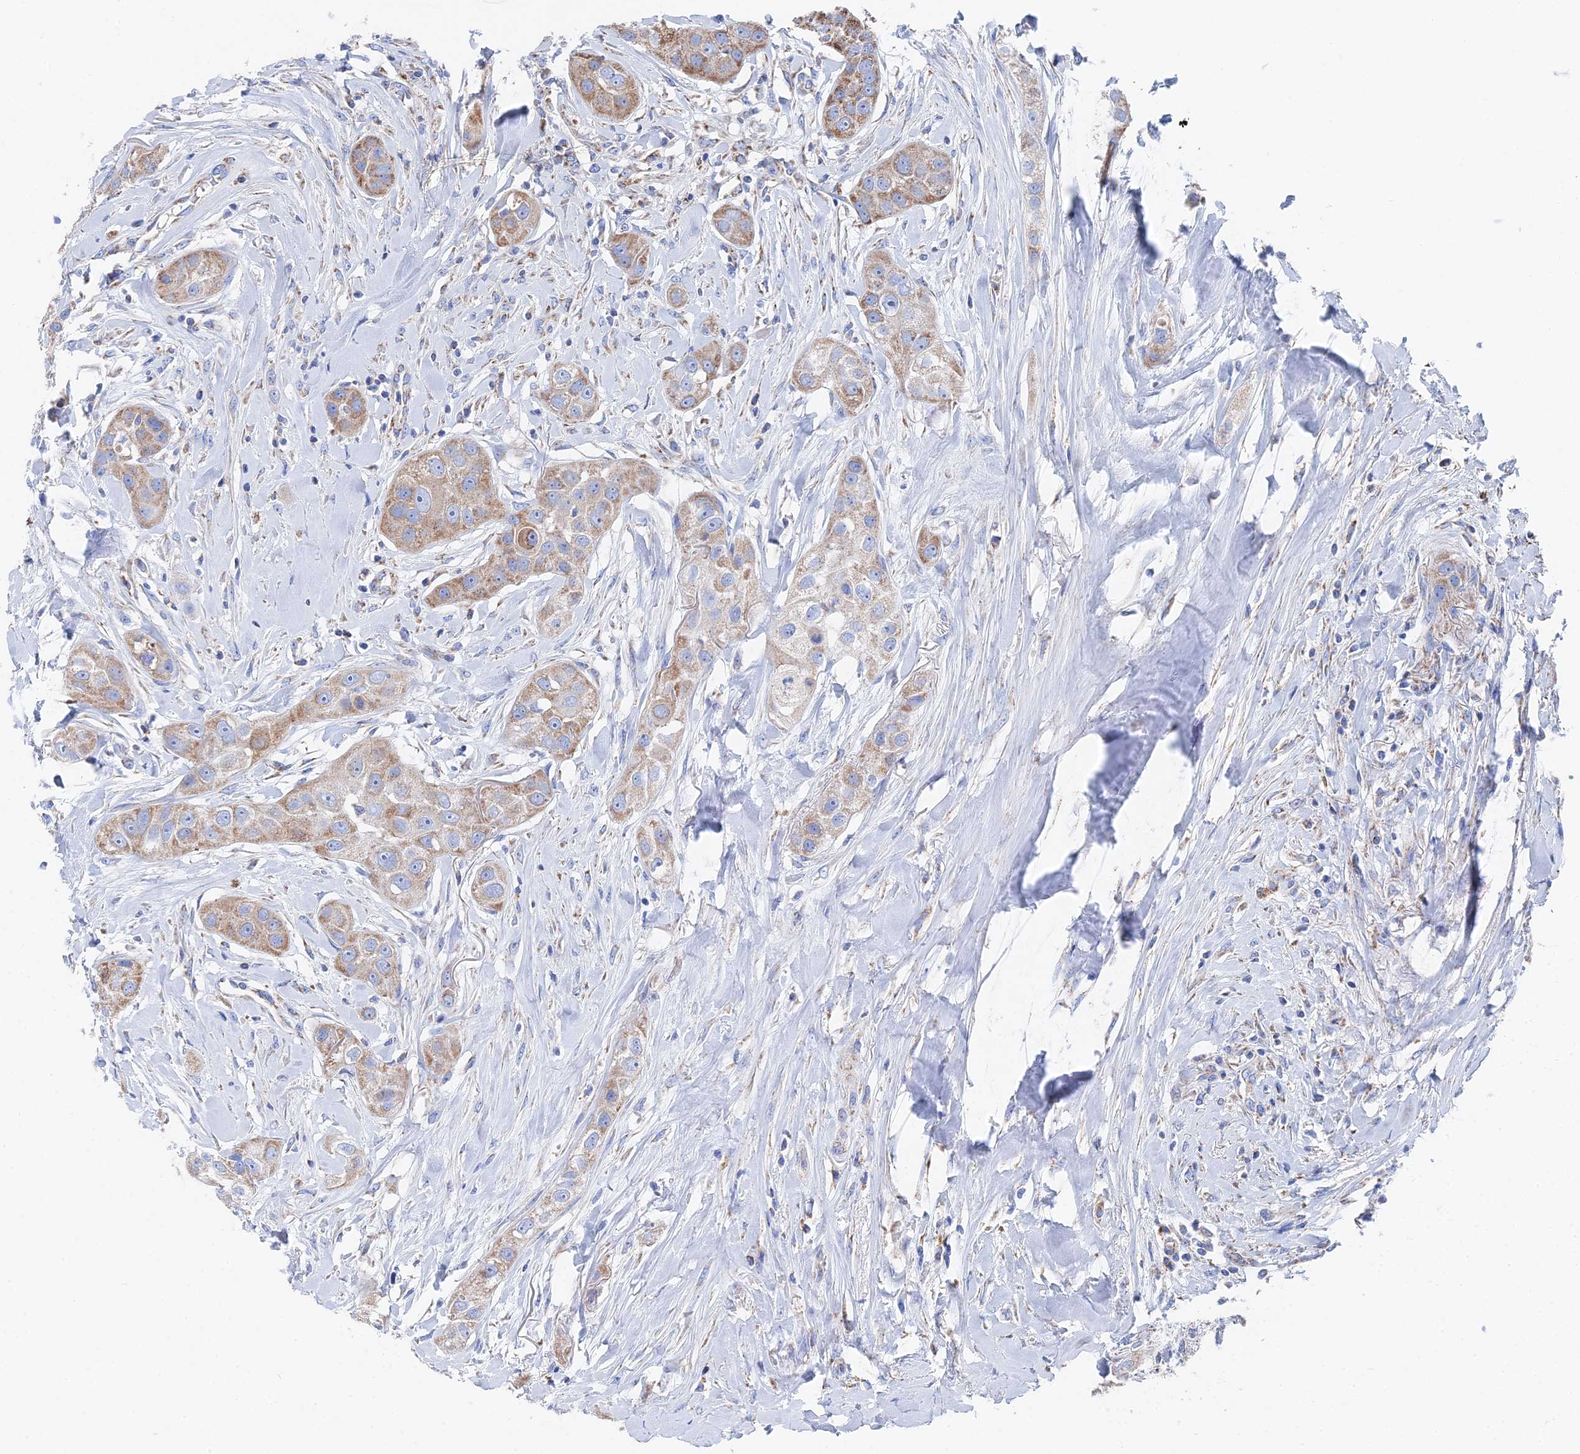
{"staining": {"intensity": "moderate", "quantity": "25%-75%", "location": "cytoplasmic/membranous"}, "tissue": "head and neck cancer", "cell_type": "Tumor cells", "image_type": "cancer", "snomed": [{"axis": "morphology", "description": "Normal tissue, NOS"}, {"axis": "morphology", "description": "Squamous cell carcinoma, NOS"}, {"axis": "topography", "description": "Skeletal muscle"}, {"axis": "topography", "description": "Head-Neck"}], "caption": "Protein expression analysis of human head and neck cancer reveals moderate cytoplasmic/membranous staining in about 25%-75% of tumor cells.", "gene": "IFT80", "patient": {"sex": "male", "age": 51}}